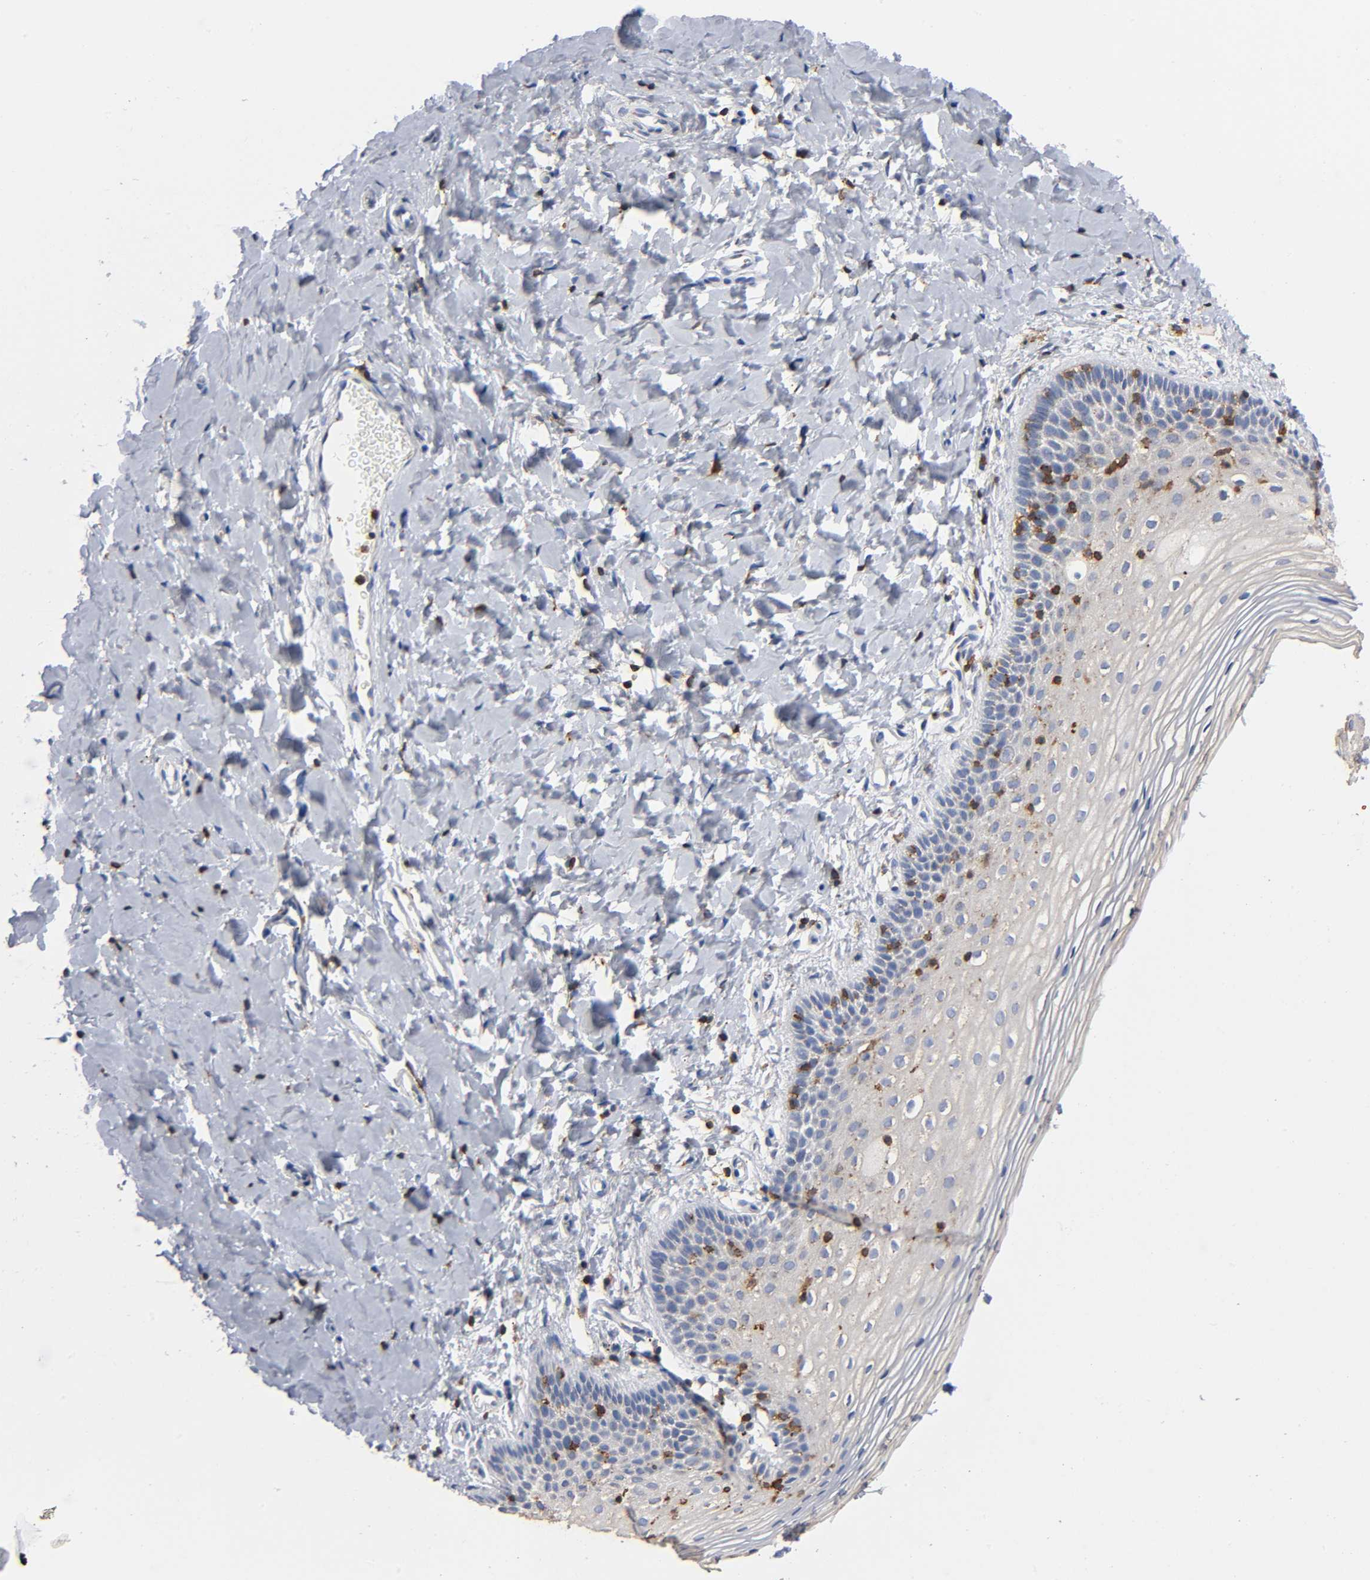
{"staining": {"intensity": "moderate", "quantity": "<25%", "location": "cytoplasmic/membranous"}, "tissue": "vagina", "cell_type": "Squamous epithelial cells", "image_type": "normal", "snomed": [{"axis": "morphology", "description": "Normal tissue, NOS"}, {"axis": "topography", "description": "Vagina"}], "caption": "Immunohistochemical staining of normal vagina reveals moderate cytoplasmic/membranous protein staining in about <25% of squamous epithelial cells.", "gene": "CAPN10", "patient": {"sex": "female", "age": 55}}